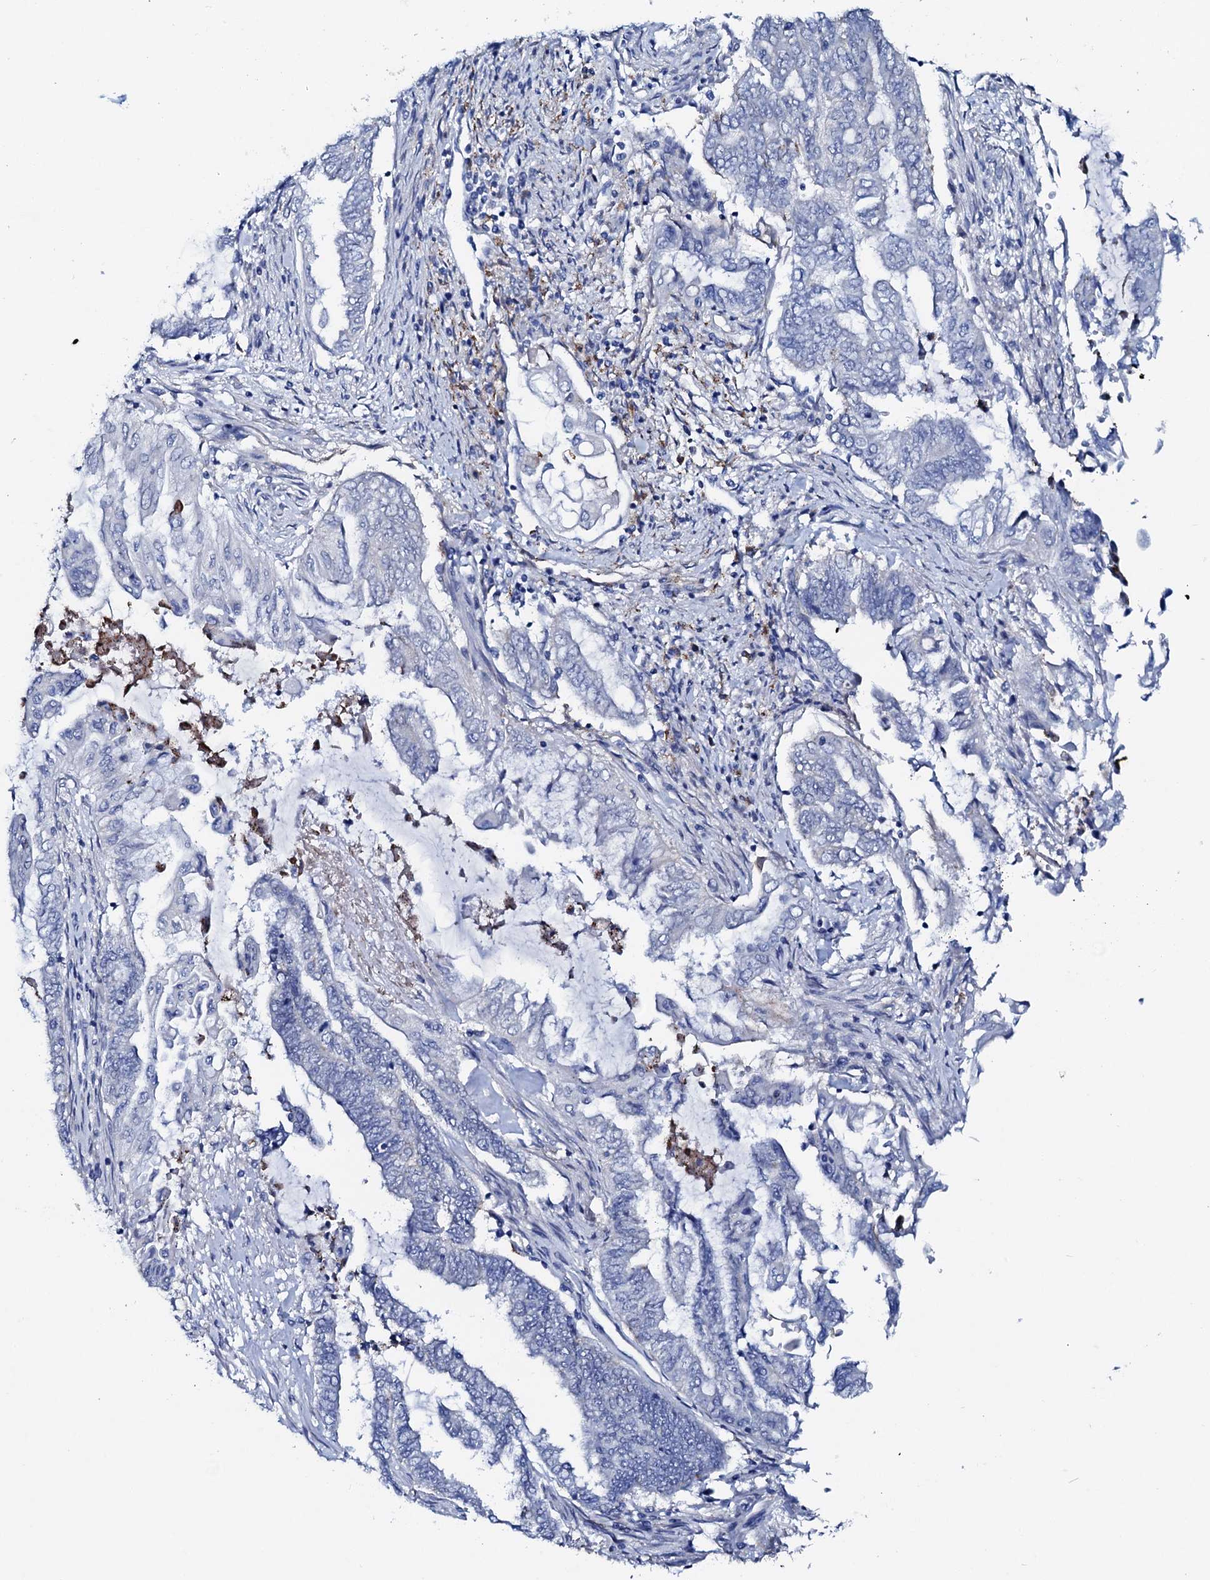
{"staining": {"intensity": "negative", "quantity": "none", "location": "none"}, "tissue": "endometrial cancer", "cell_type": "Tumor cells", "image_type": "cancer", "snomed": [{"axis": "morphology", "description": "Adenocarcinoma, NOS"}, {"axis": "topography", "description": "Uterus"}, {"axis": "topography", "description": "Endometrium"}], "caption": "A high-resolution histopathology image shows immunohistochemistry (IHC) staining of endometrial adenocarcinoma, which displays no significant positivity in tumor cells.", "gene": "AMER2", "patient": {"sex": "female", "age": 70}}